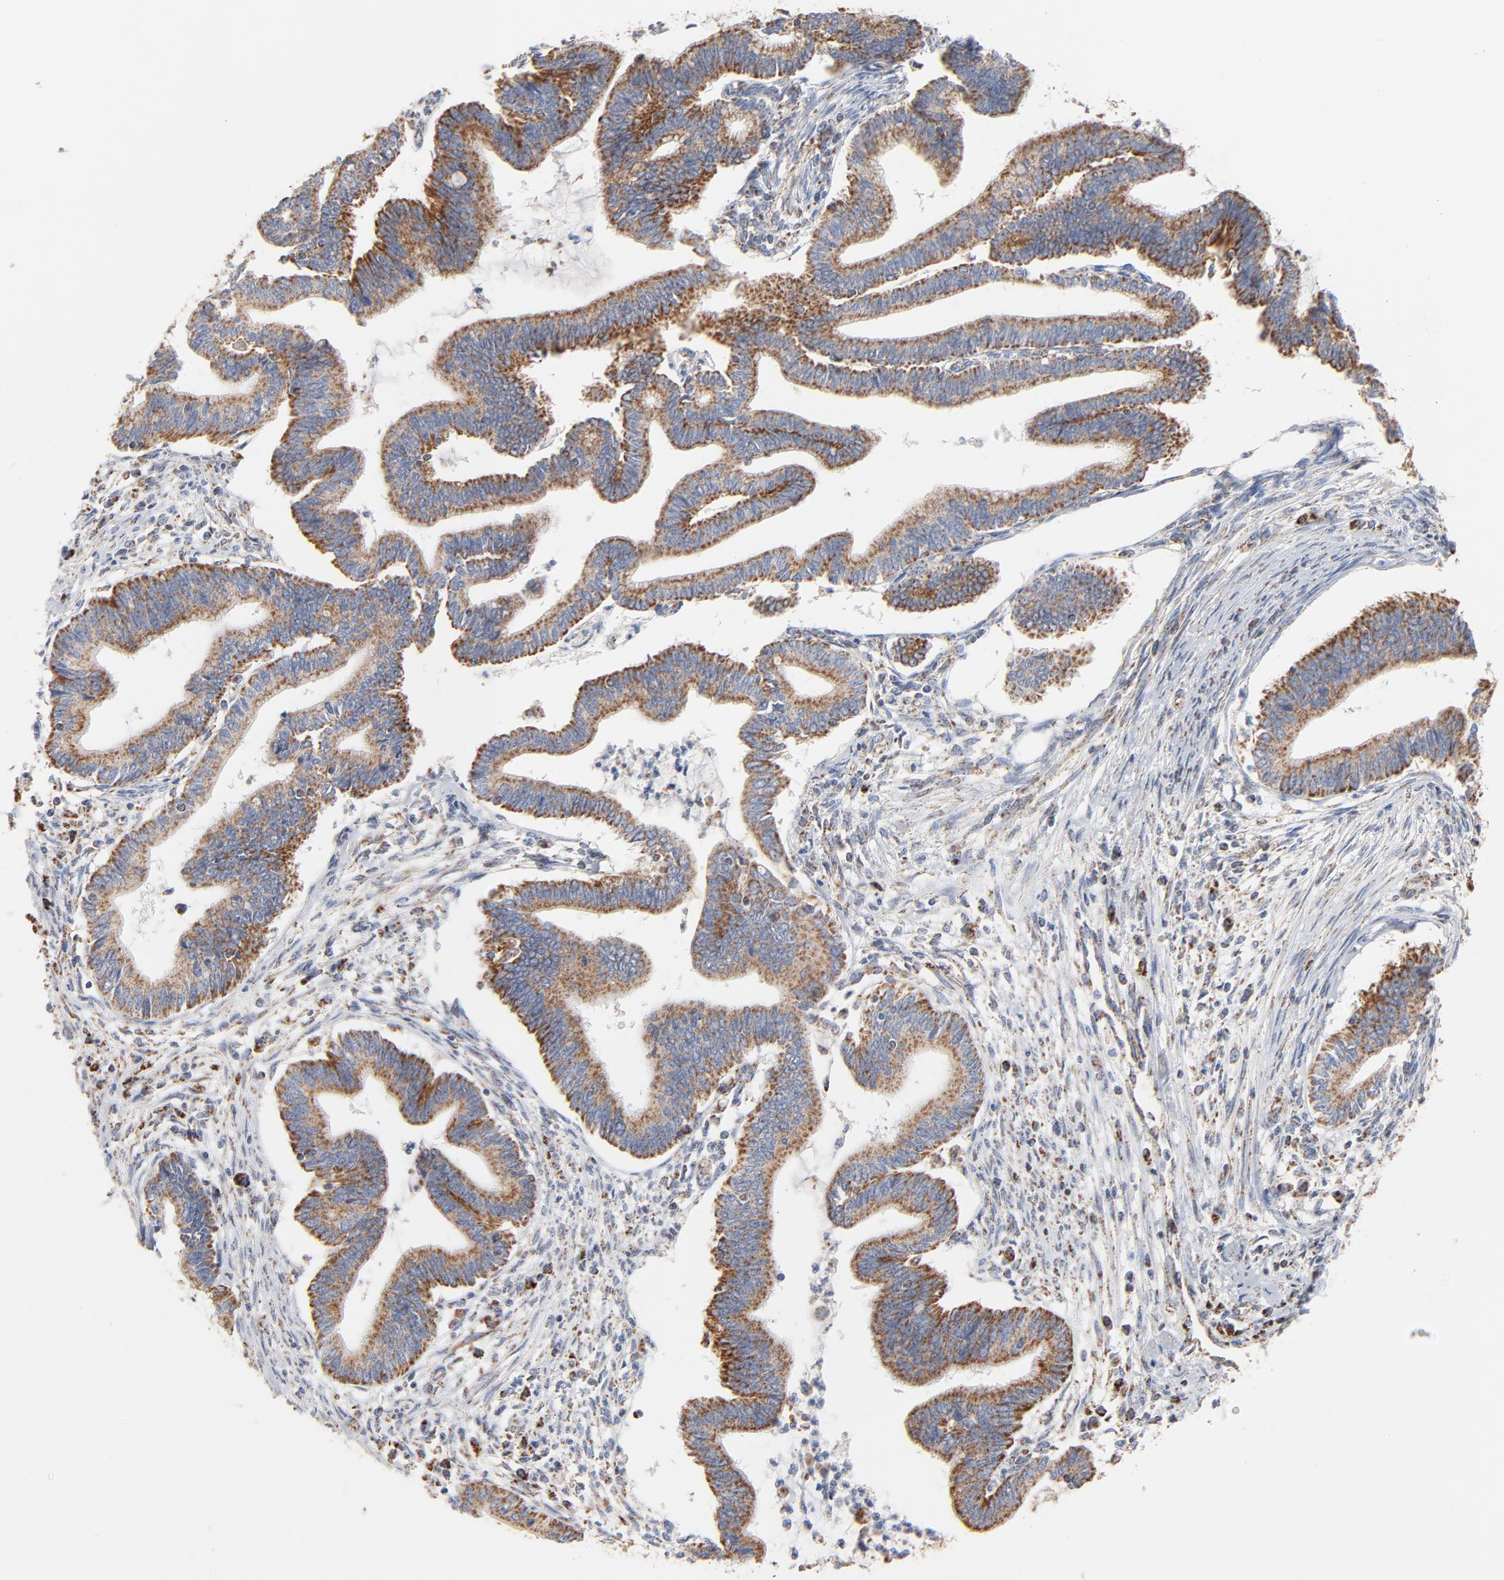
{"staining": {"intensity": "strong", "quantity": ">75%", "location": "cytoplasmic/membranous"}, "tissue": "cervical cancer", "cell_type": "Tumor cells", "image_type": "cancer", "snomed": [{"axis": "morphology", "description": "Adenocarcinoma, NOS"}, {"axis": "topography", "description": "Cervix"}], "caption": "This histopathology image exhibits immunohistochemistry (IHC) staining of cervical cancer (adenocarcinoma), with high strong cytoplasmic/membranous positivity in about >75% of tumor cells.", "gene": "UQCRC1", "patient": {"sex": "female", "age": 36}}